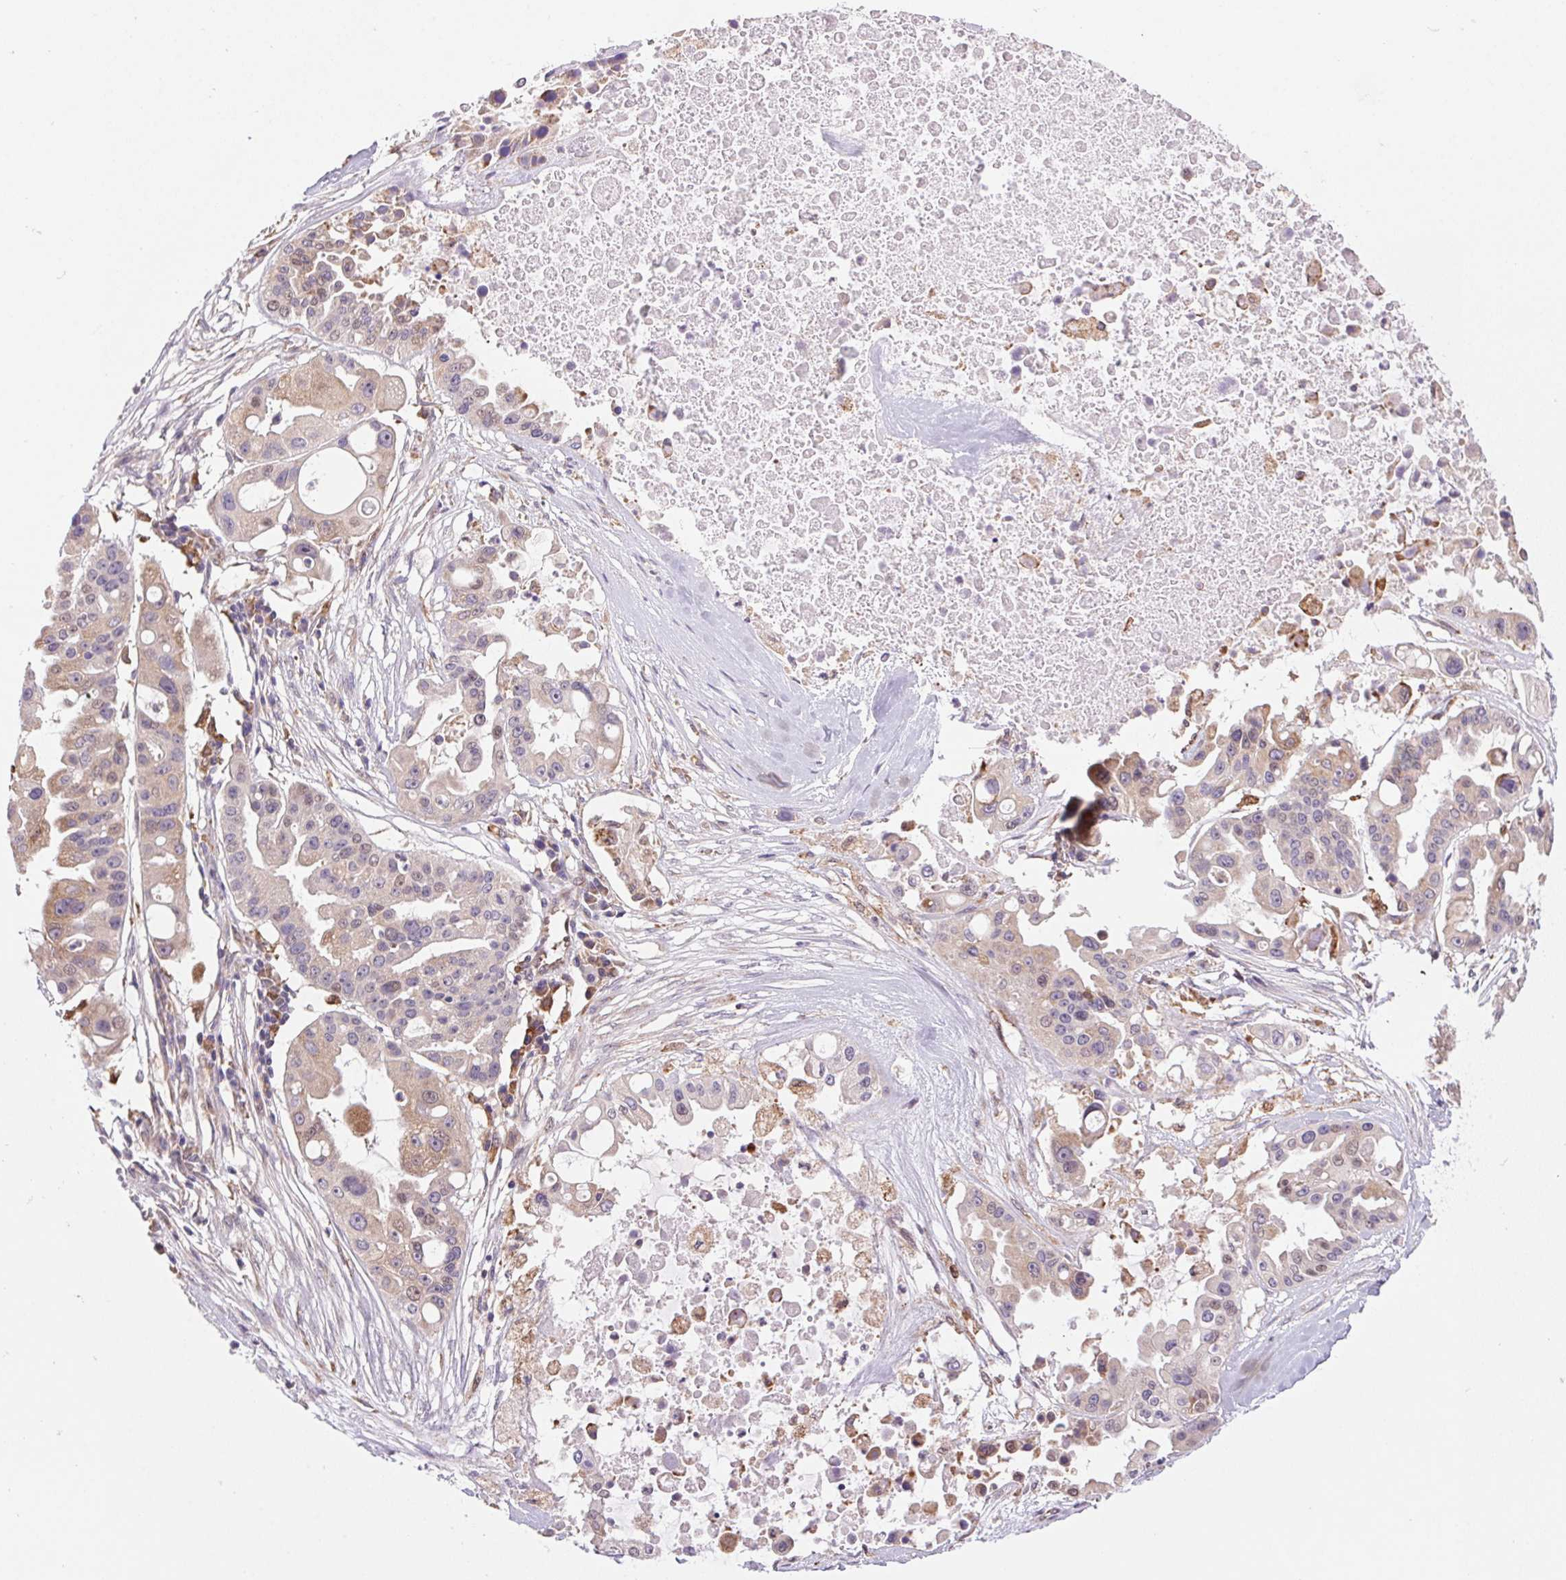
{"staining": {"intensity": "weak", "quantity": "25%-75%", "location": "cytoplasmic/membranous"}, "tissue": "ovarian cancer", "cell_type": "Tumor cells", "image_type": "cancer", "snomed": [{"axis": "morphology", "description": "Cystadenocarcinoma, serous, NOS"}, {"axis": "topography", "description": "Ovary"}], "caption": "A micrograph showing weak cytoplasmic/membranous positivity in approximately 25%-75% of tumor cells in ovarian serous cystadenocarcinoma, as visualized by brown immunohistochemical staining.", "gene": "KLHL20", "patient": {"sex": "female", "age": 56}}